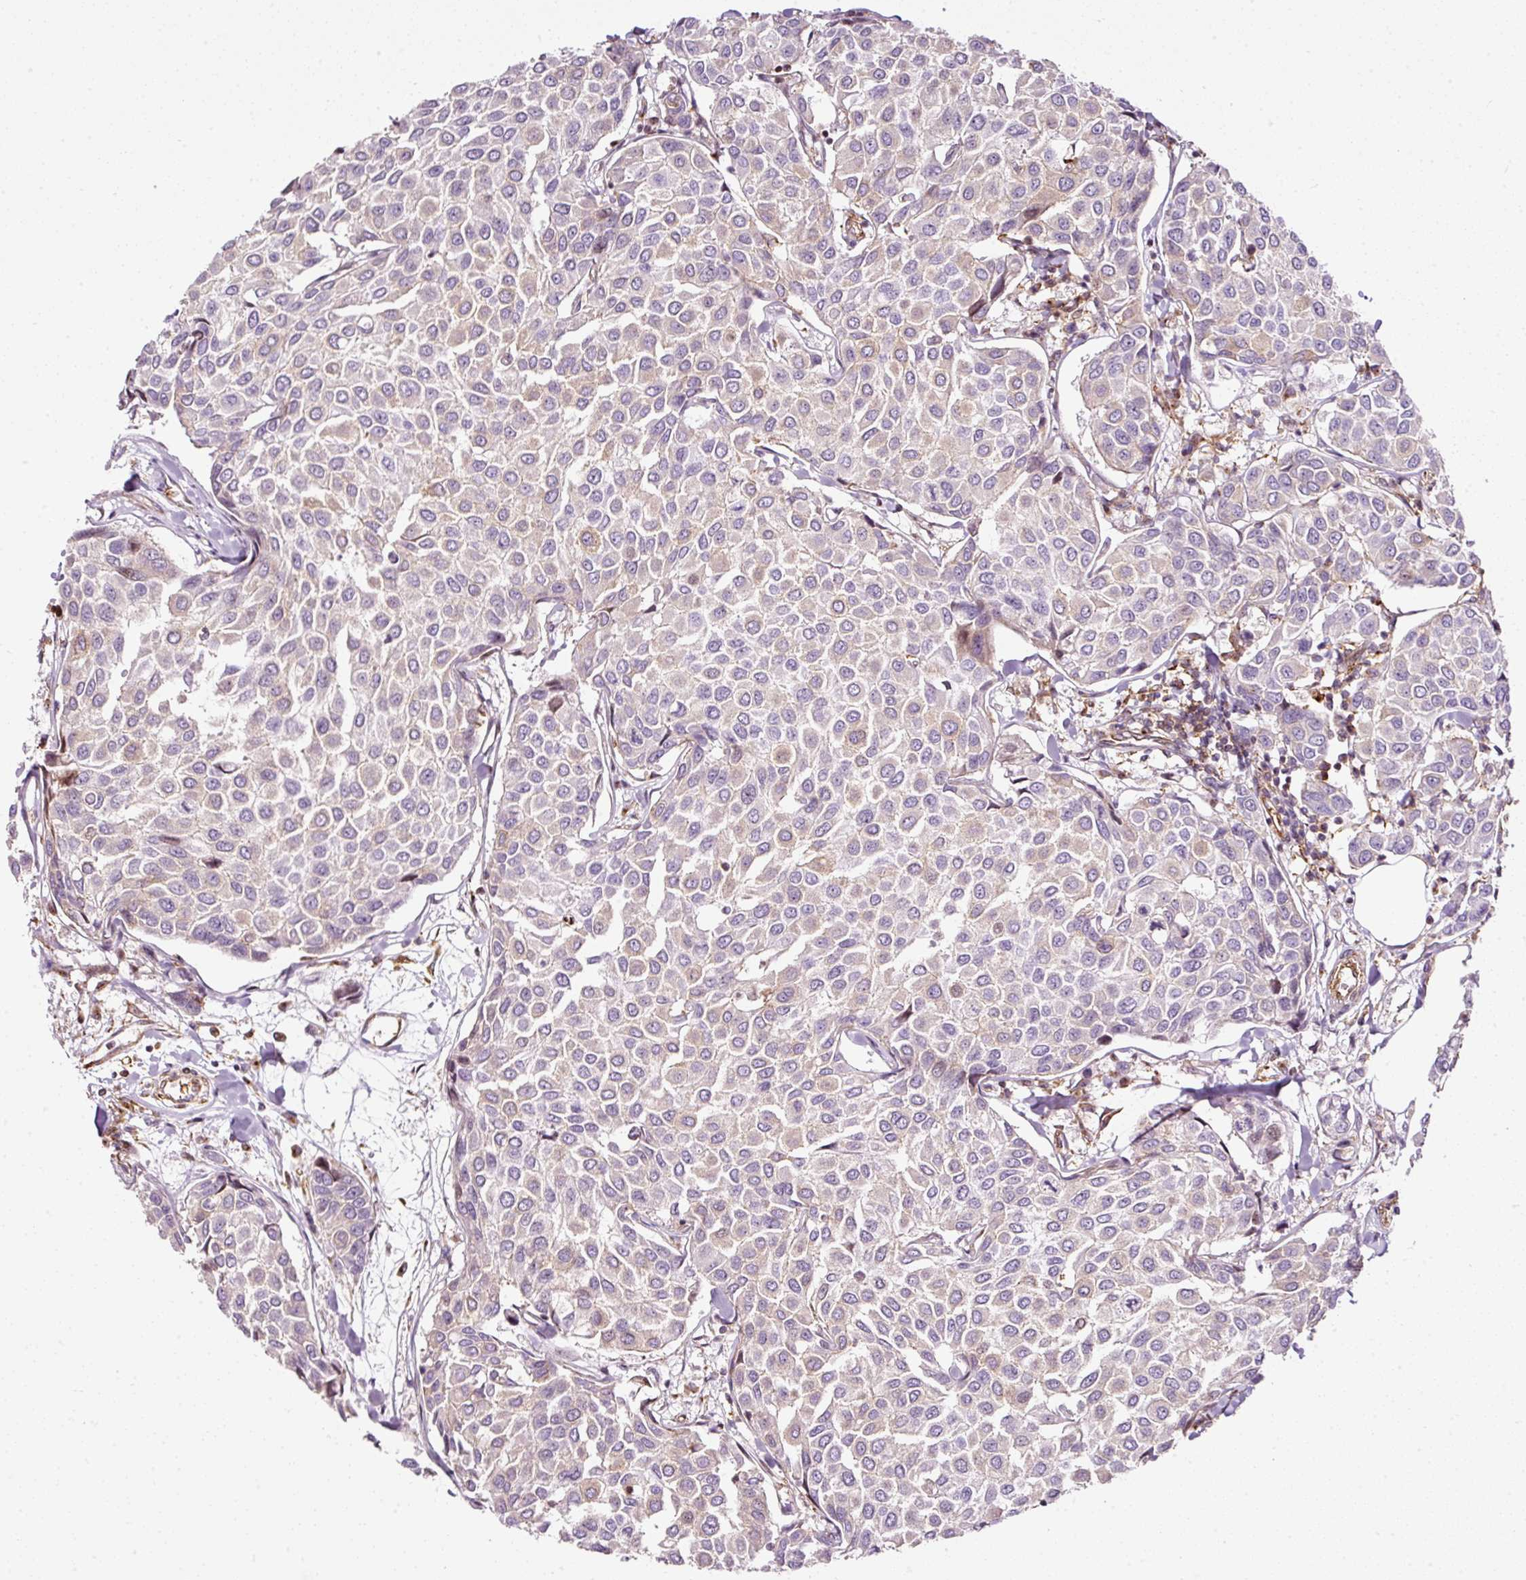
{"staining": {"intensity": "weak", "quantity": "<25%", "location": "cytoplasmic/membranous"}, "tissue": "breast cancer", "cell_type": "Tumor cells", "image_type": "cancer", "snomed": [{"axis": "morphology", "description": "Duct carcinoma"}, {"axis": "topography", "description": "Breast"}], "caption": "An immunohistochemistry photomicrograph of invasive ductal carcinoma (breast) is shown. There is no staining in tumor cells of invasive ductal carcinoma (breast). The staining was performed using DAB to visualize the protein expression in brown, while the nuclei were stained in blue with hematoxylin (Magnification: 20x).", "gene": "SCNM1", "patient": {"sex": "female", "age": 55}}